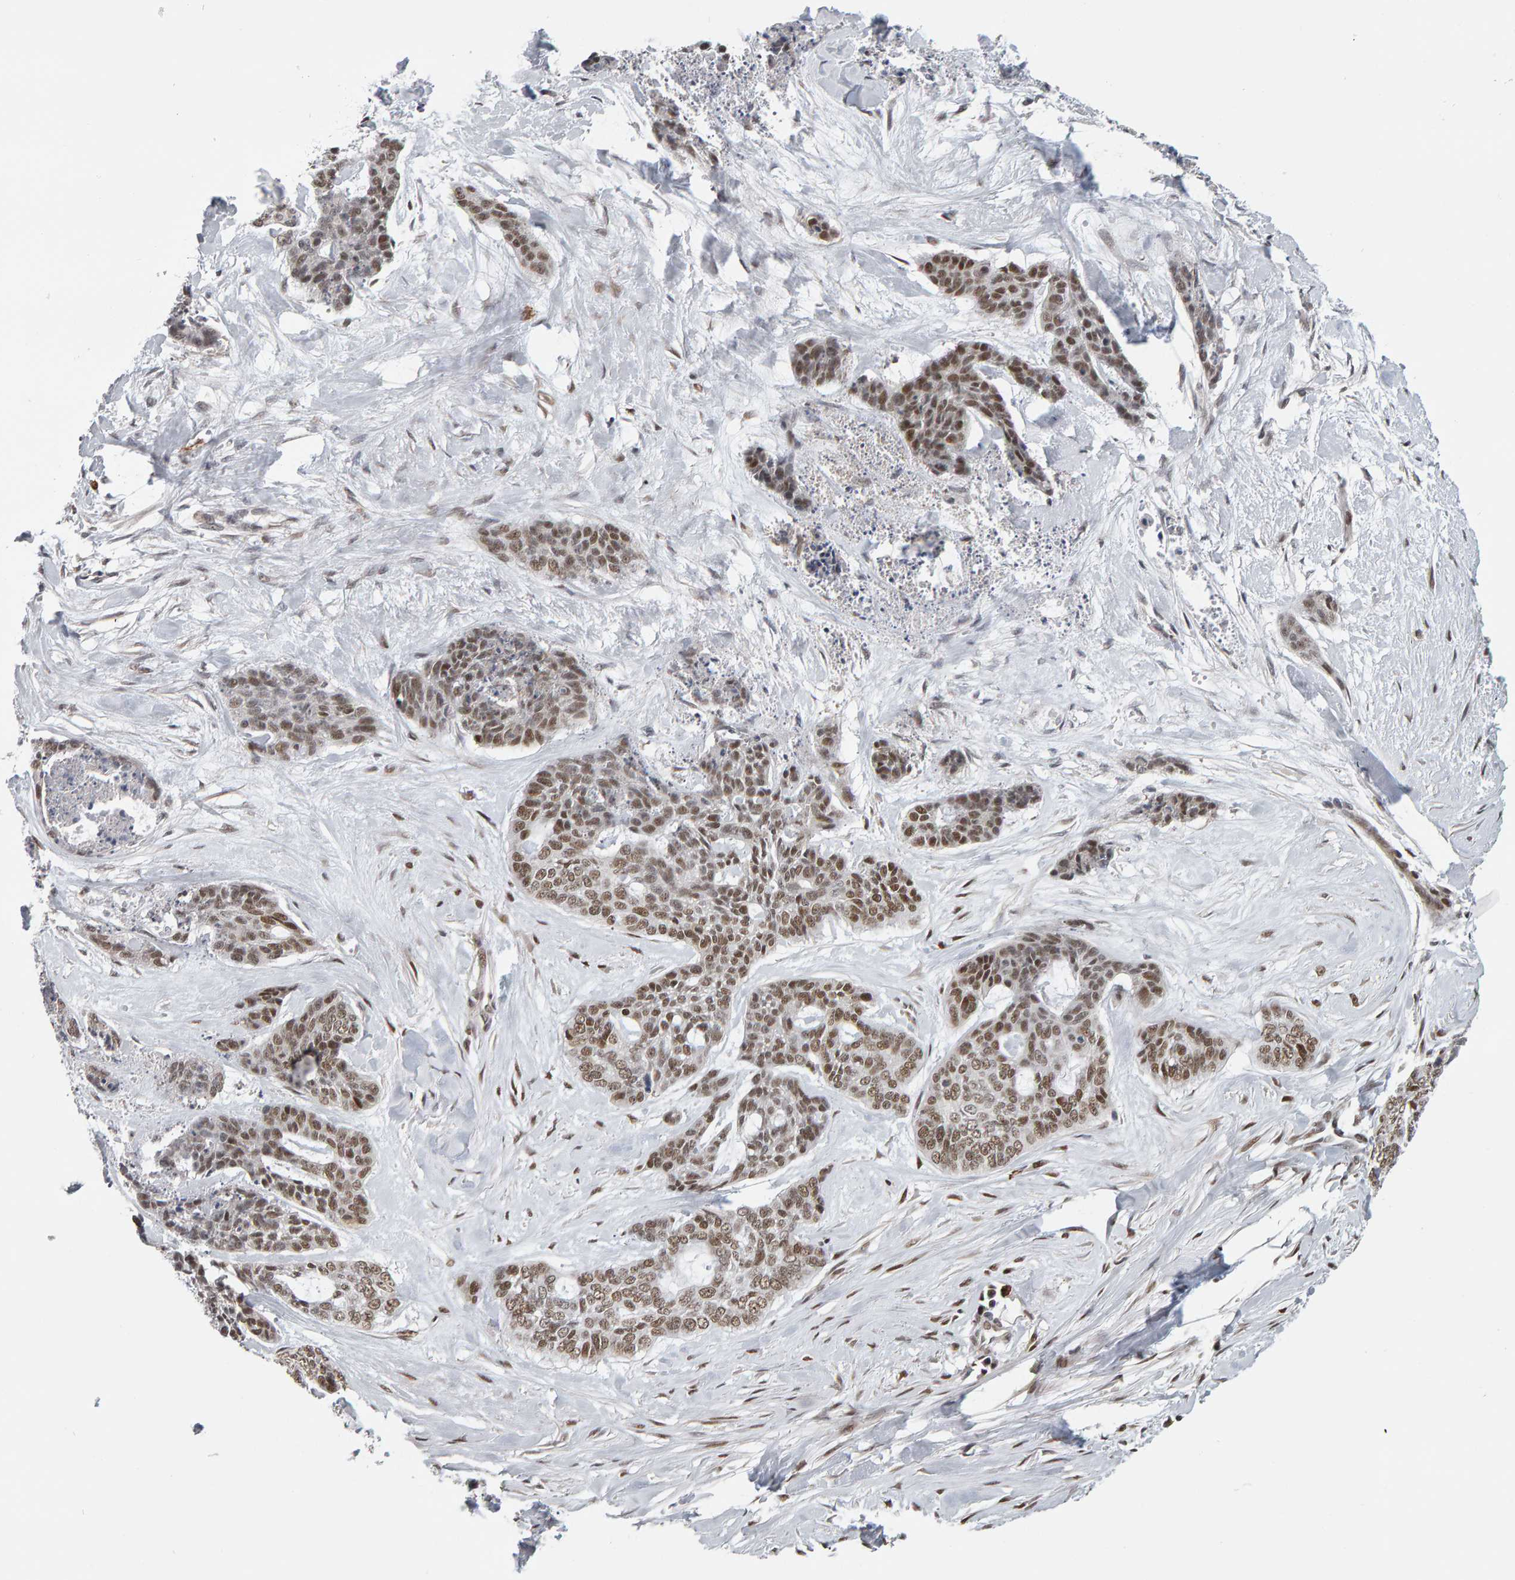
{"staining": {"intensity": "moderate", "quantity": ">75%", "location": "nuclear"}, "tissue": "skin cancer", "cell_type": "Tumor cells", "image_type": "cancer", "snomed": [{"axis": "morphology", "description": "Basal cell carcinoma"}, {"axis": "topography", "description": "Skin"}], "caption": "Protein analysis of skin cancer (basal cell carcinoma) tissue exhibits moderate nuclear staining in about >75% of tumor cells.", "gene": "ATF7IP", "patient": {"sex": "female", "age": 64}}